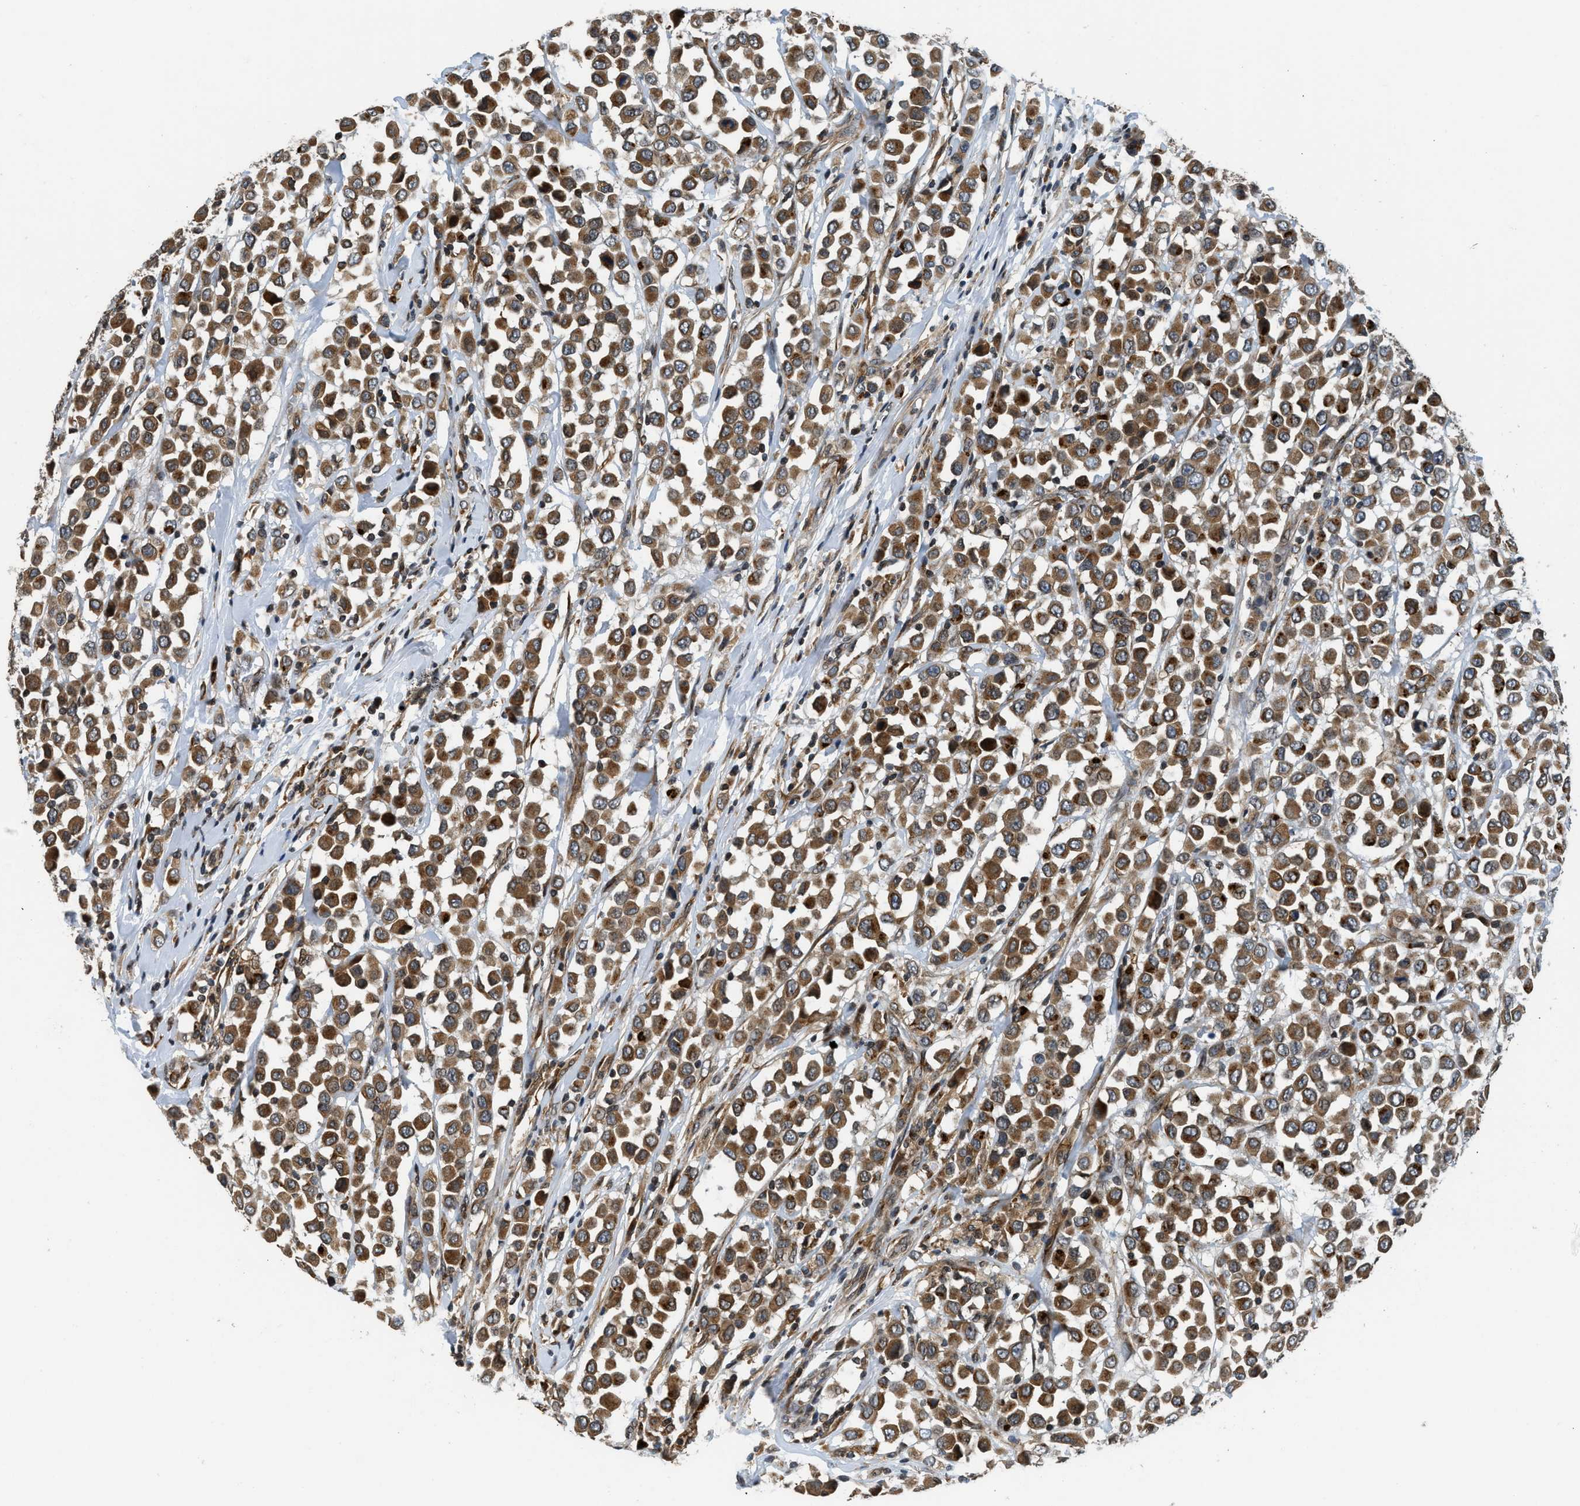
{"staining": {"intensity": "strong", "quantity": ">75%", "location": "cytoplasmic/membranous"}, "tissue": "breast cancer", "cell_type": "Tumor cells", "image_type": "cancer", "snomed": [{"axis": "morphology", "description": "Duct carcinoma"}, {"axis": "topography", "description": "Breast"}], "caption": "Protein staining by immunohistochemistry (IHC) displays strong cytoplasmic/membranous staining in approximately >75% of tumor cells in breast intraductal carcinoma.", "gene": "RETREG3", "patient": {"sex": "female", "age": 61}}